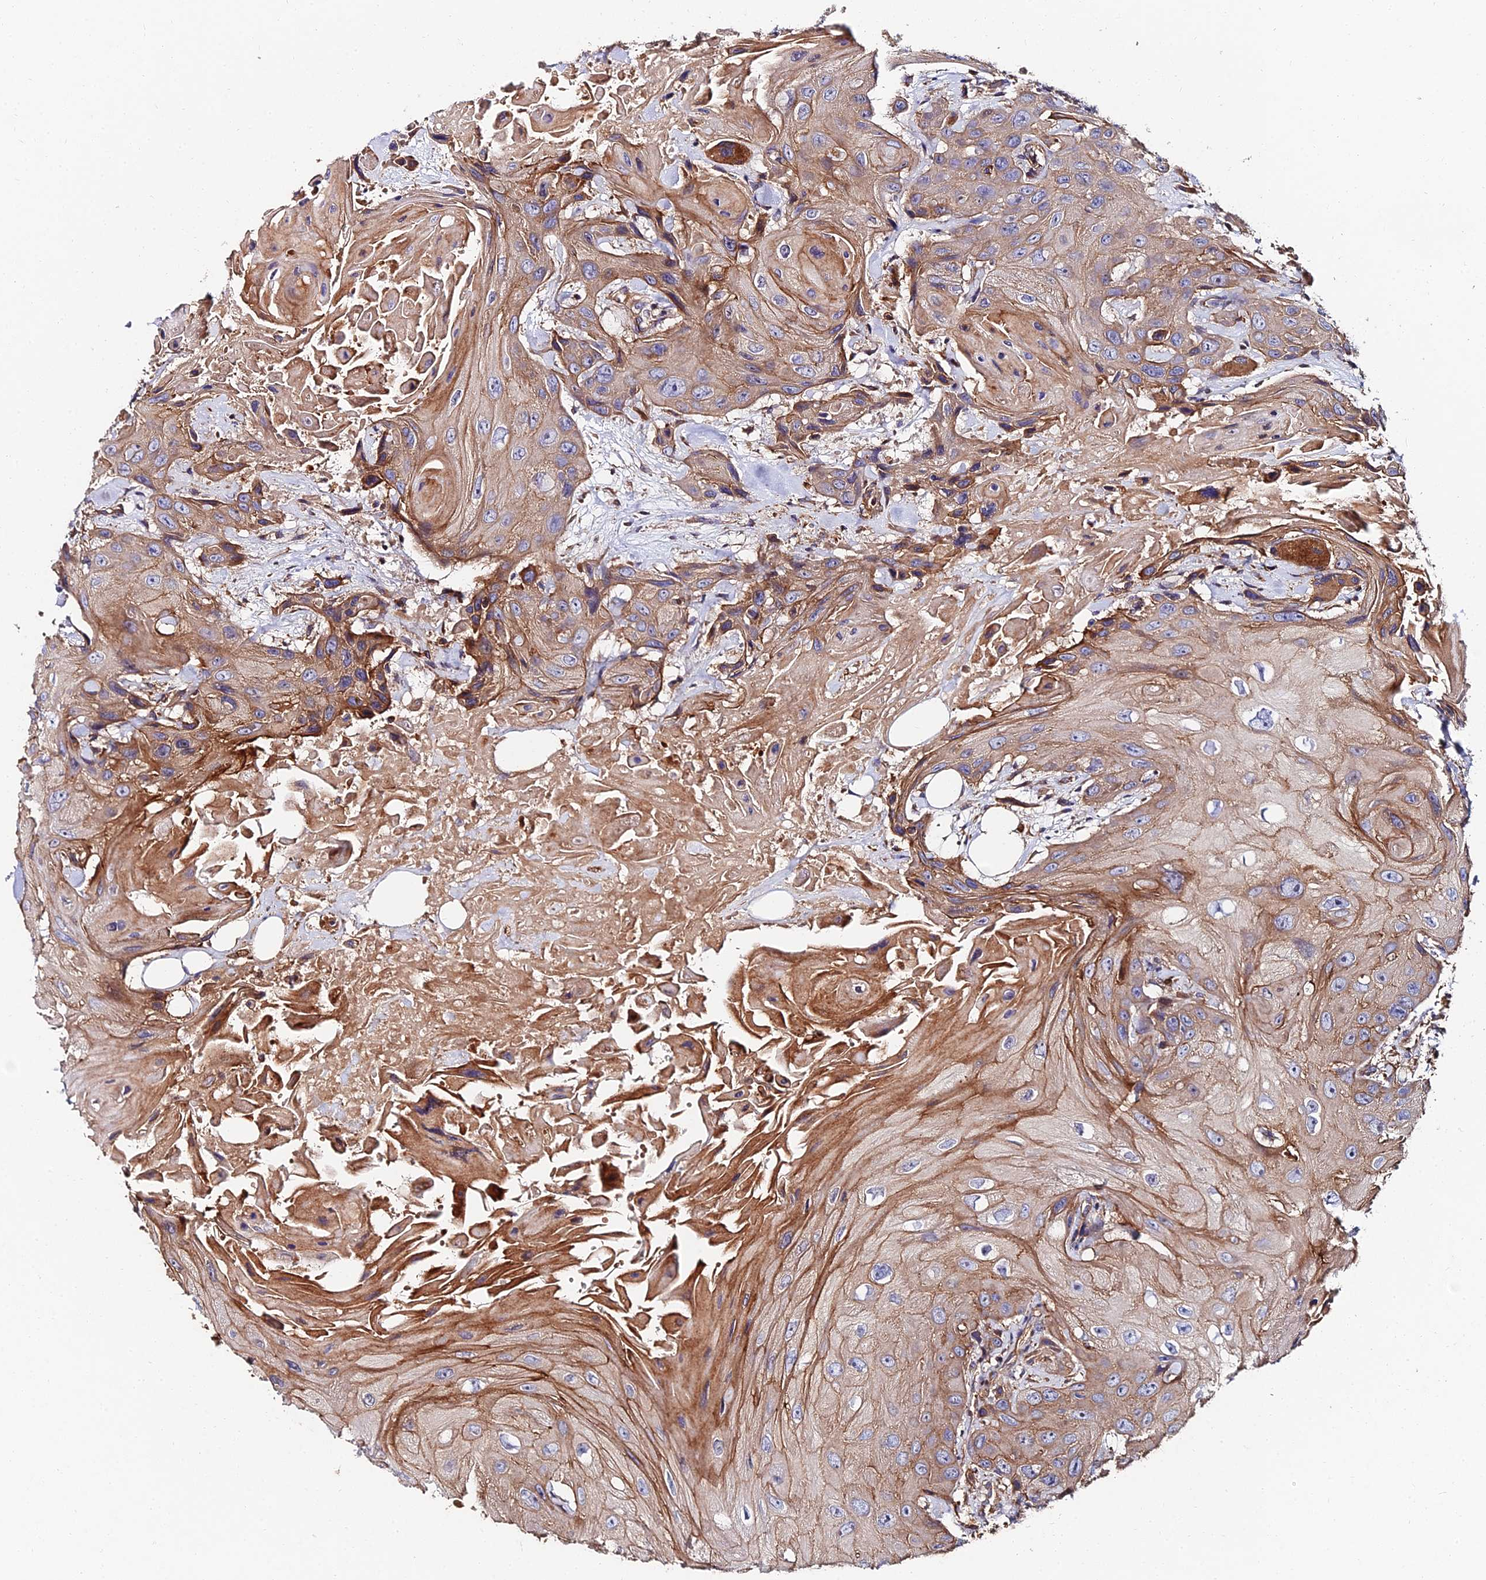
{"staining": {"intensity": "moderate", "quantity": "25%-75%", "location": "cytoplasmic/membranous"}, "tissue": "head and neck cancer", "cell_type": "Tumor cells", "image_type": "cancer", "snomed": [{"axis": "morphology", "description": "Squamous cell carcinoma, NOS"}, {"axis": "topography", "description": "Head-Neck"}], "caption": "Immunohistochemical staining of human squamous cell carcinoma (head and neck) demonstrates medium levels of moderate cytoplasmic/membranous protein staining in about 25%-75% of tumor cells. Immunohistochemistry (ihc) stains the protein of interest in brown and the nuclei are stained blue.", "gene": "EXT1", "patient": {"sex": "male", "age": 81}}